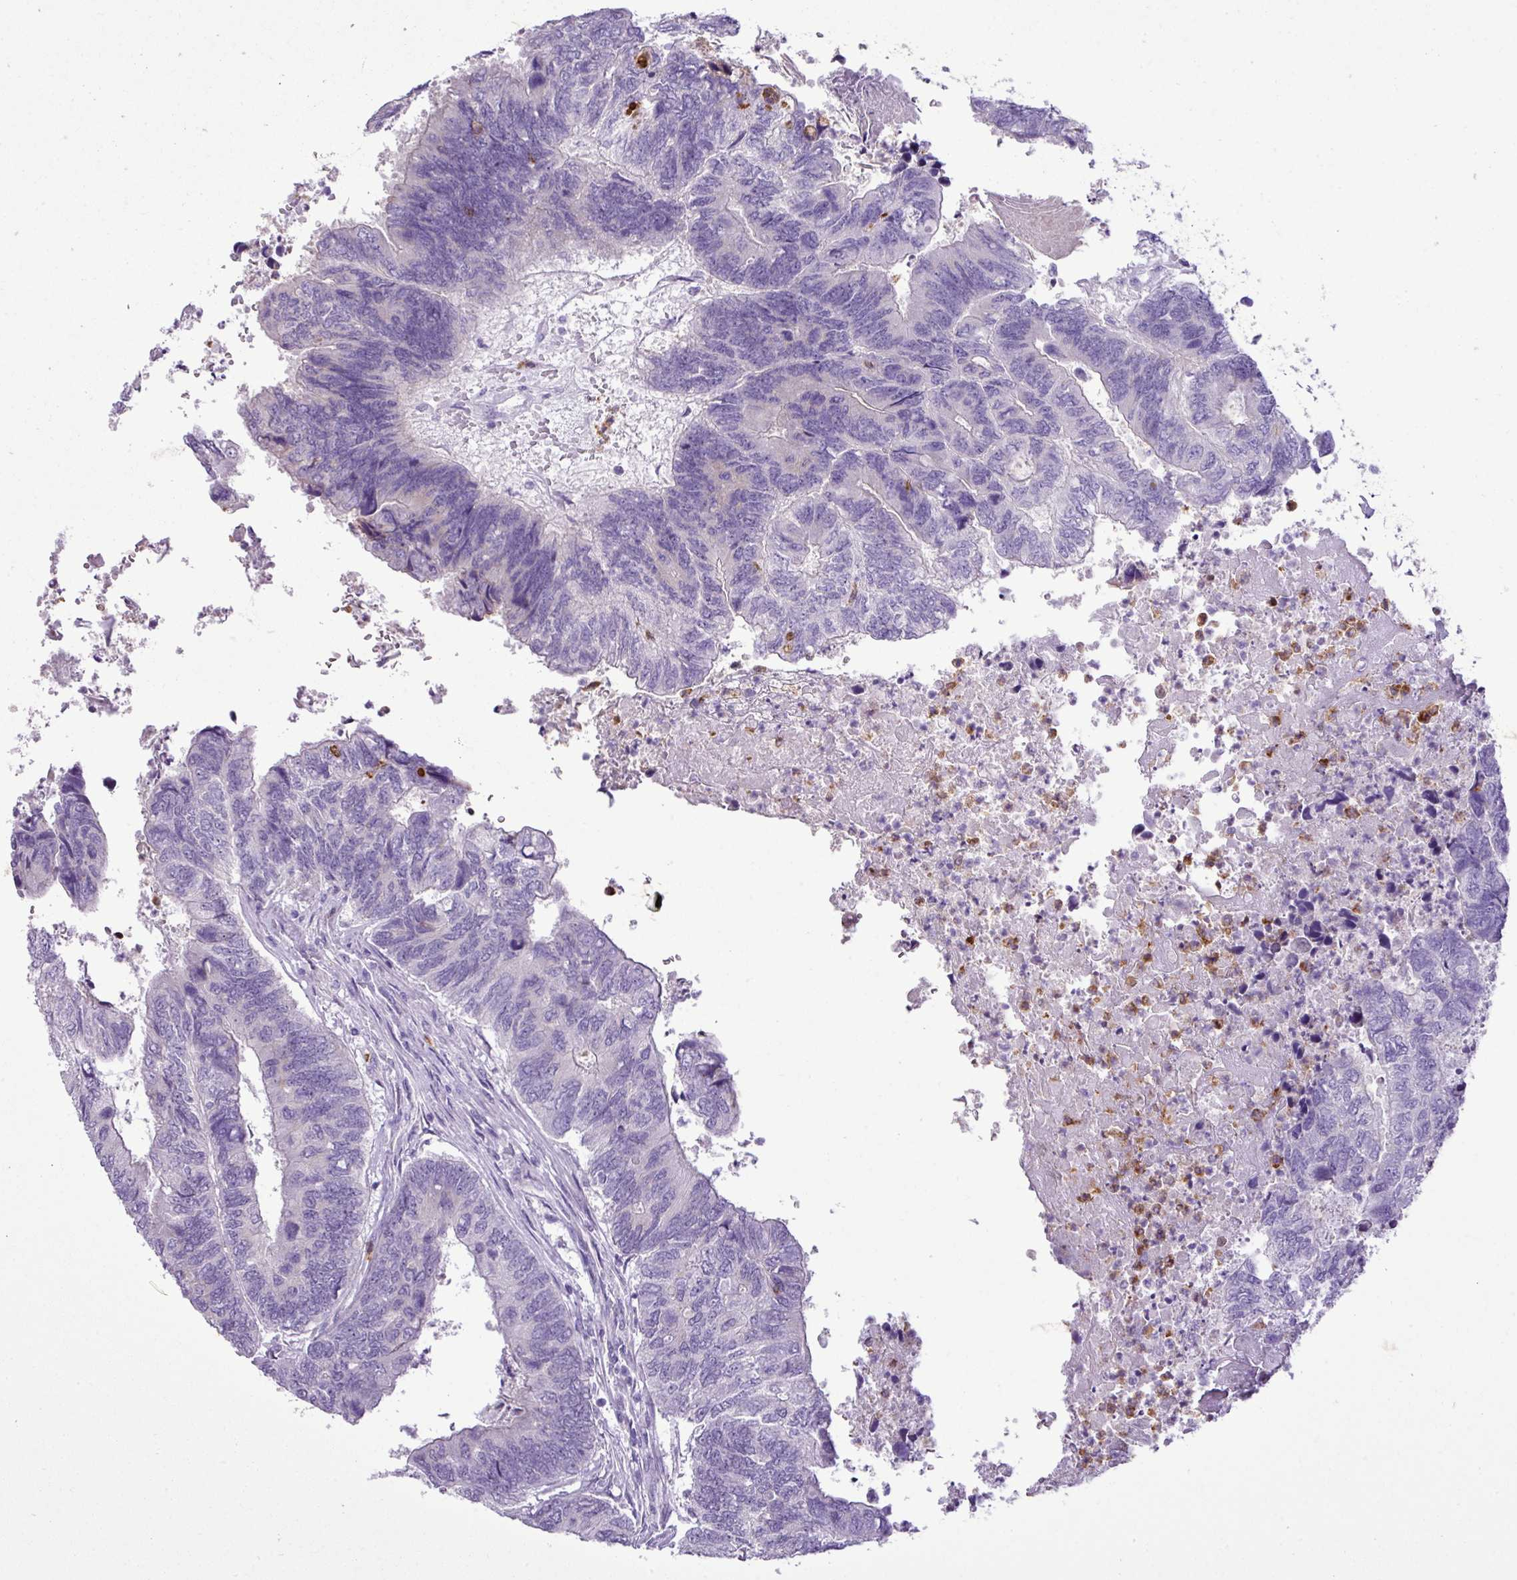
{"staining": {"intensity": "negative", "quantity": "none", "location": "none"}, "tissue": "colorectal cancer", "cell_type": "Tumor cells", "image_type": "cancer", "snomed": [{"axis": "morphology", "description": "Adenocarcinoma, NOS"}, {"axis": "topography", "description": "Colon"}], "caption": "A photomicrograph of colorectal cancer stained for a protein reveals no brown staining in tumor cells.", "gene": "ZSCAN5A", "patient": {"sex": "female", "age": 67}}